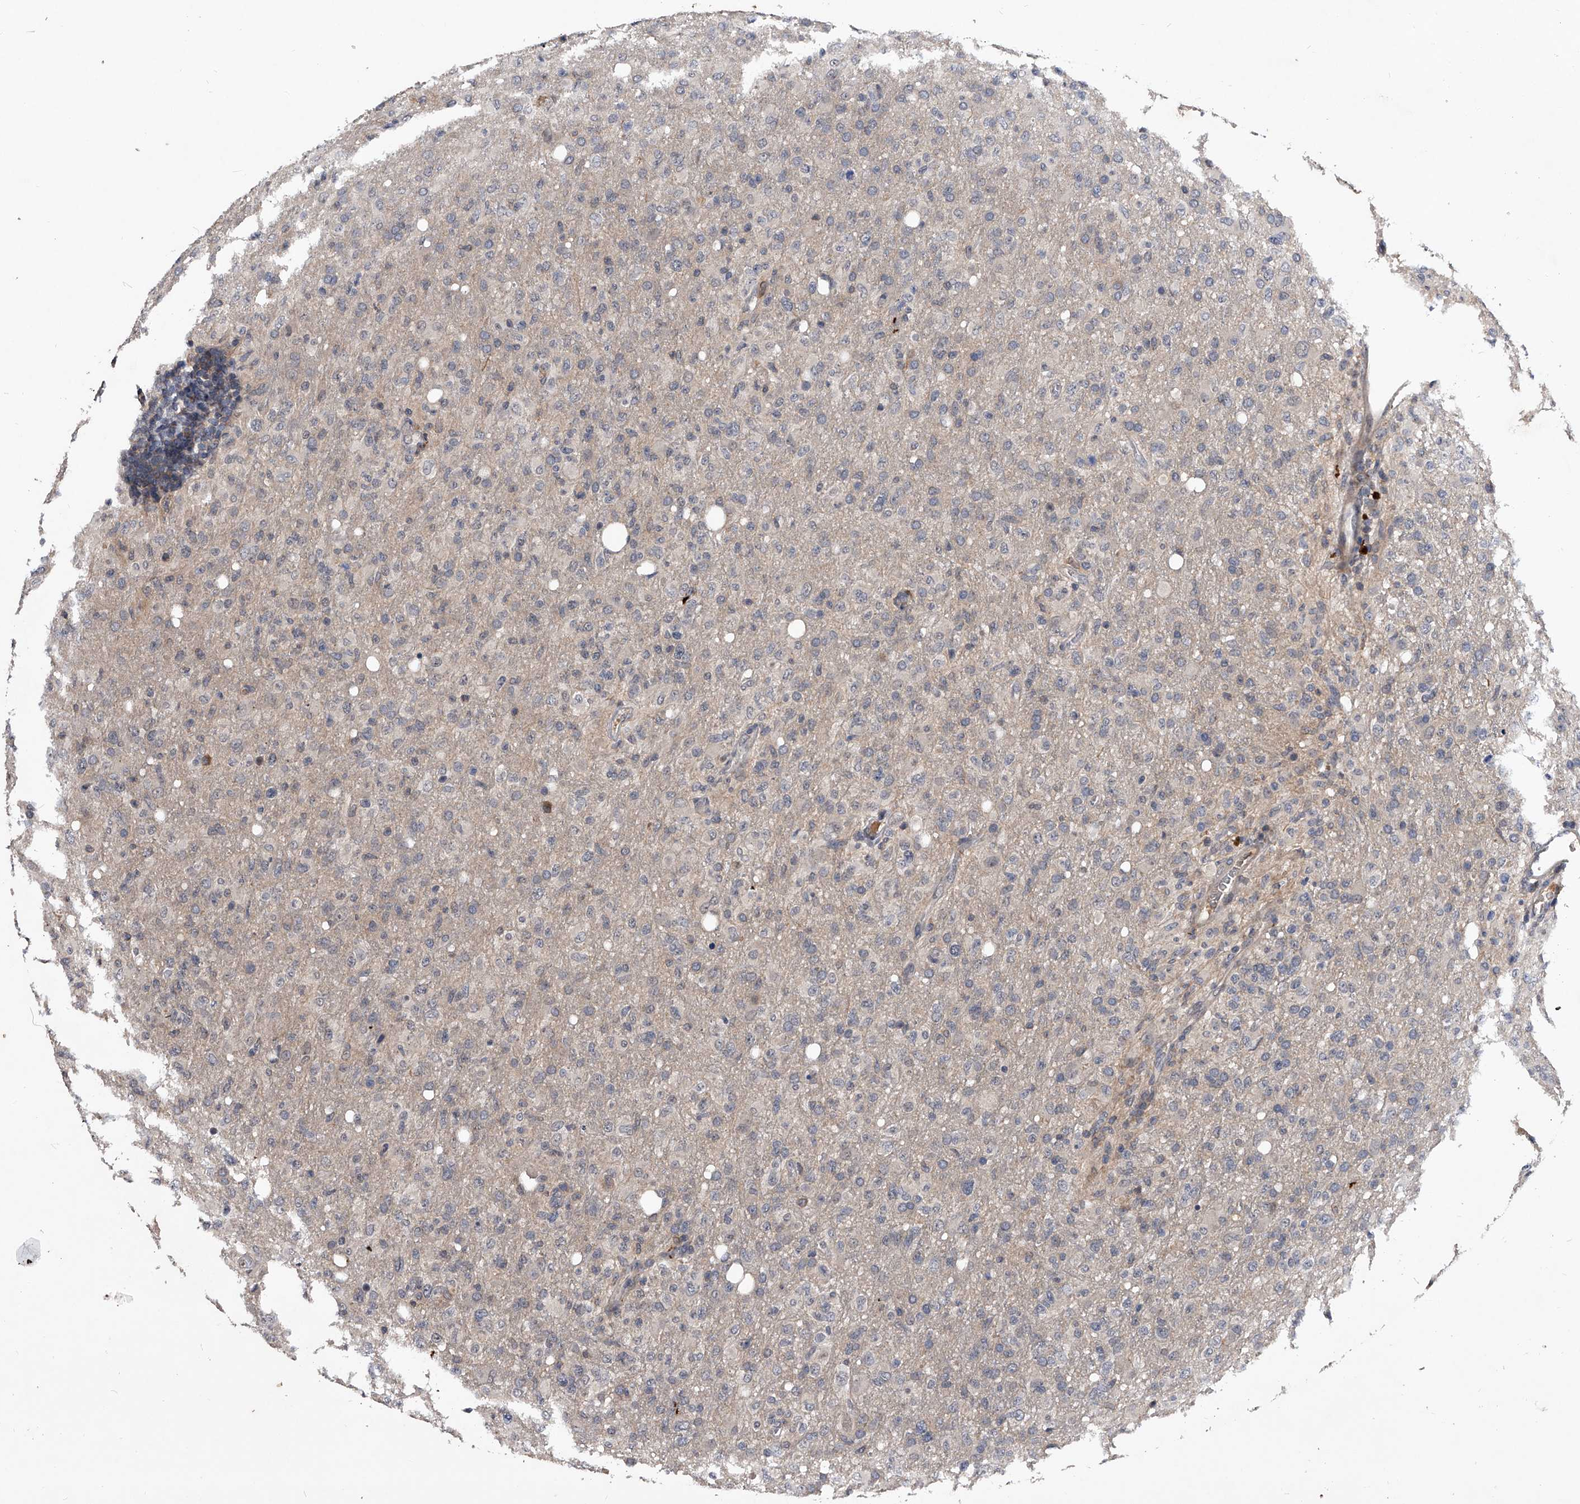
{"staining": {"intensity": "negative", "quantity": "none", "location": "none"}, "tissue": "glioma", "cell_type": "Tumor cells", "image_type": "cancer", "snomed": [{"axis": "morphology", "description": "Glioma, malignant, High grade"}, {"axis": "topography", "description": "Brain"}], "caption": "Protein analysis of malignant glioma (high-grade) reveals no significant expression in tumor cells.", "gene": "ZNF30", "patient": {"sex": "female", "age": 57}}